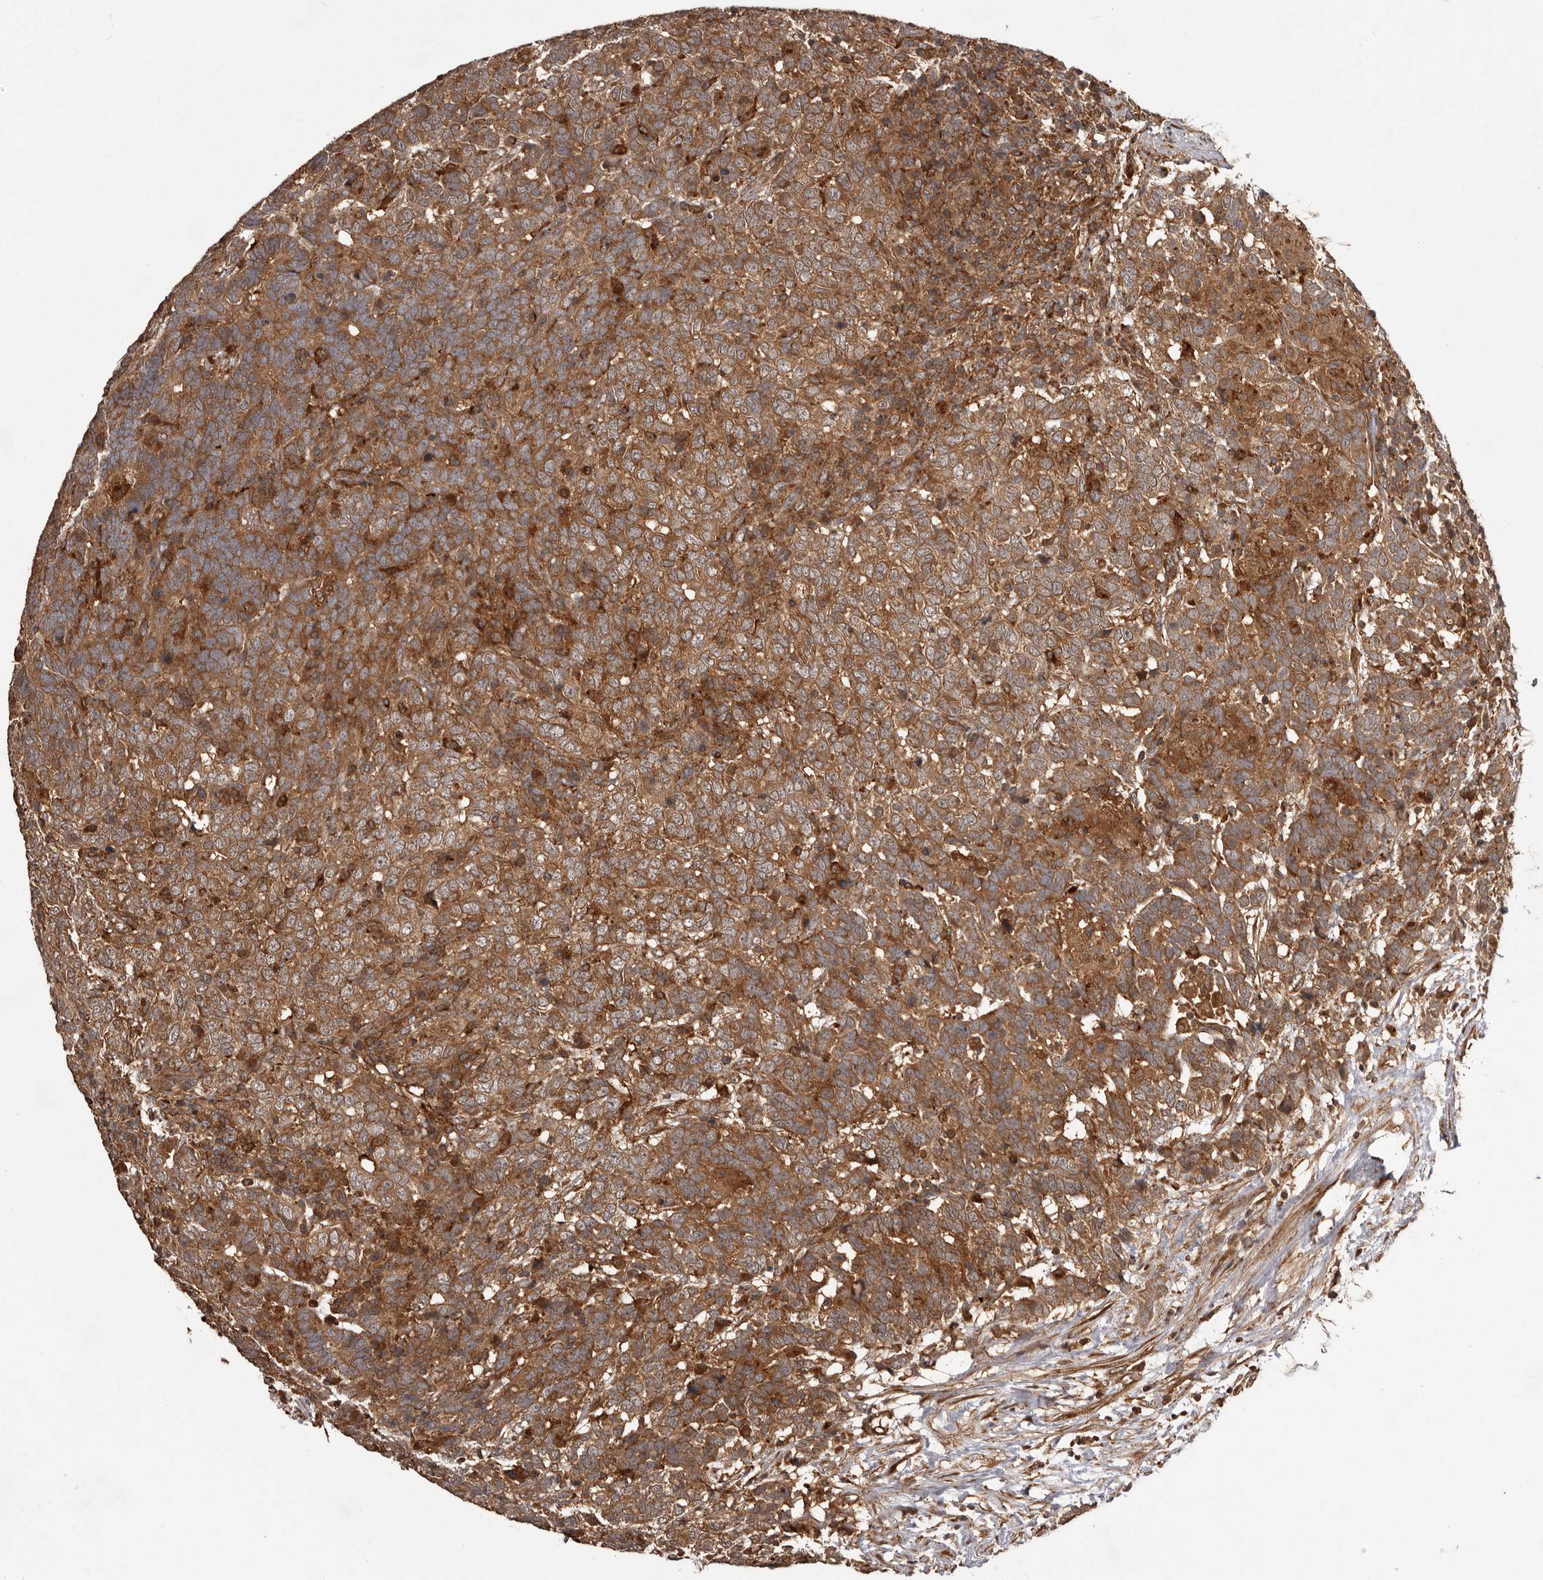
{"staining": {"intensity": "moderate", "quantity": ">75%", "location": "cytoplasmic/membranous"}, "tissue": "testis cancer", "cell_type": "Tumor cells", "image_type": "cancer", "snomed": [{"axis": "morphology", "description": "Carcinoma, Embryonal, NOS"}, {"axis": "topography", "description": "Testis"}], "caption": "Moderate cytoplasmic/membranous expression is appreciated in about >75% of tumor cells in testis cancer.", "gene": "SLC22A3", "patient": {"sex": "male", "age": 26}}